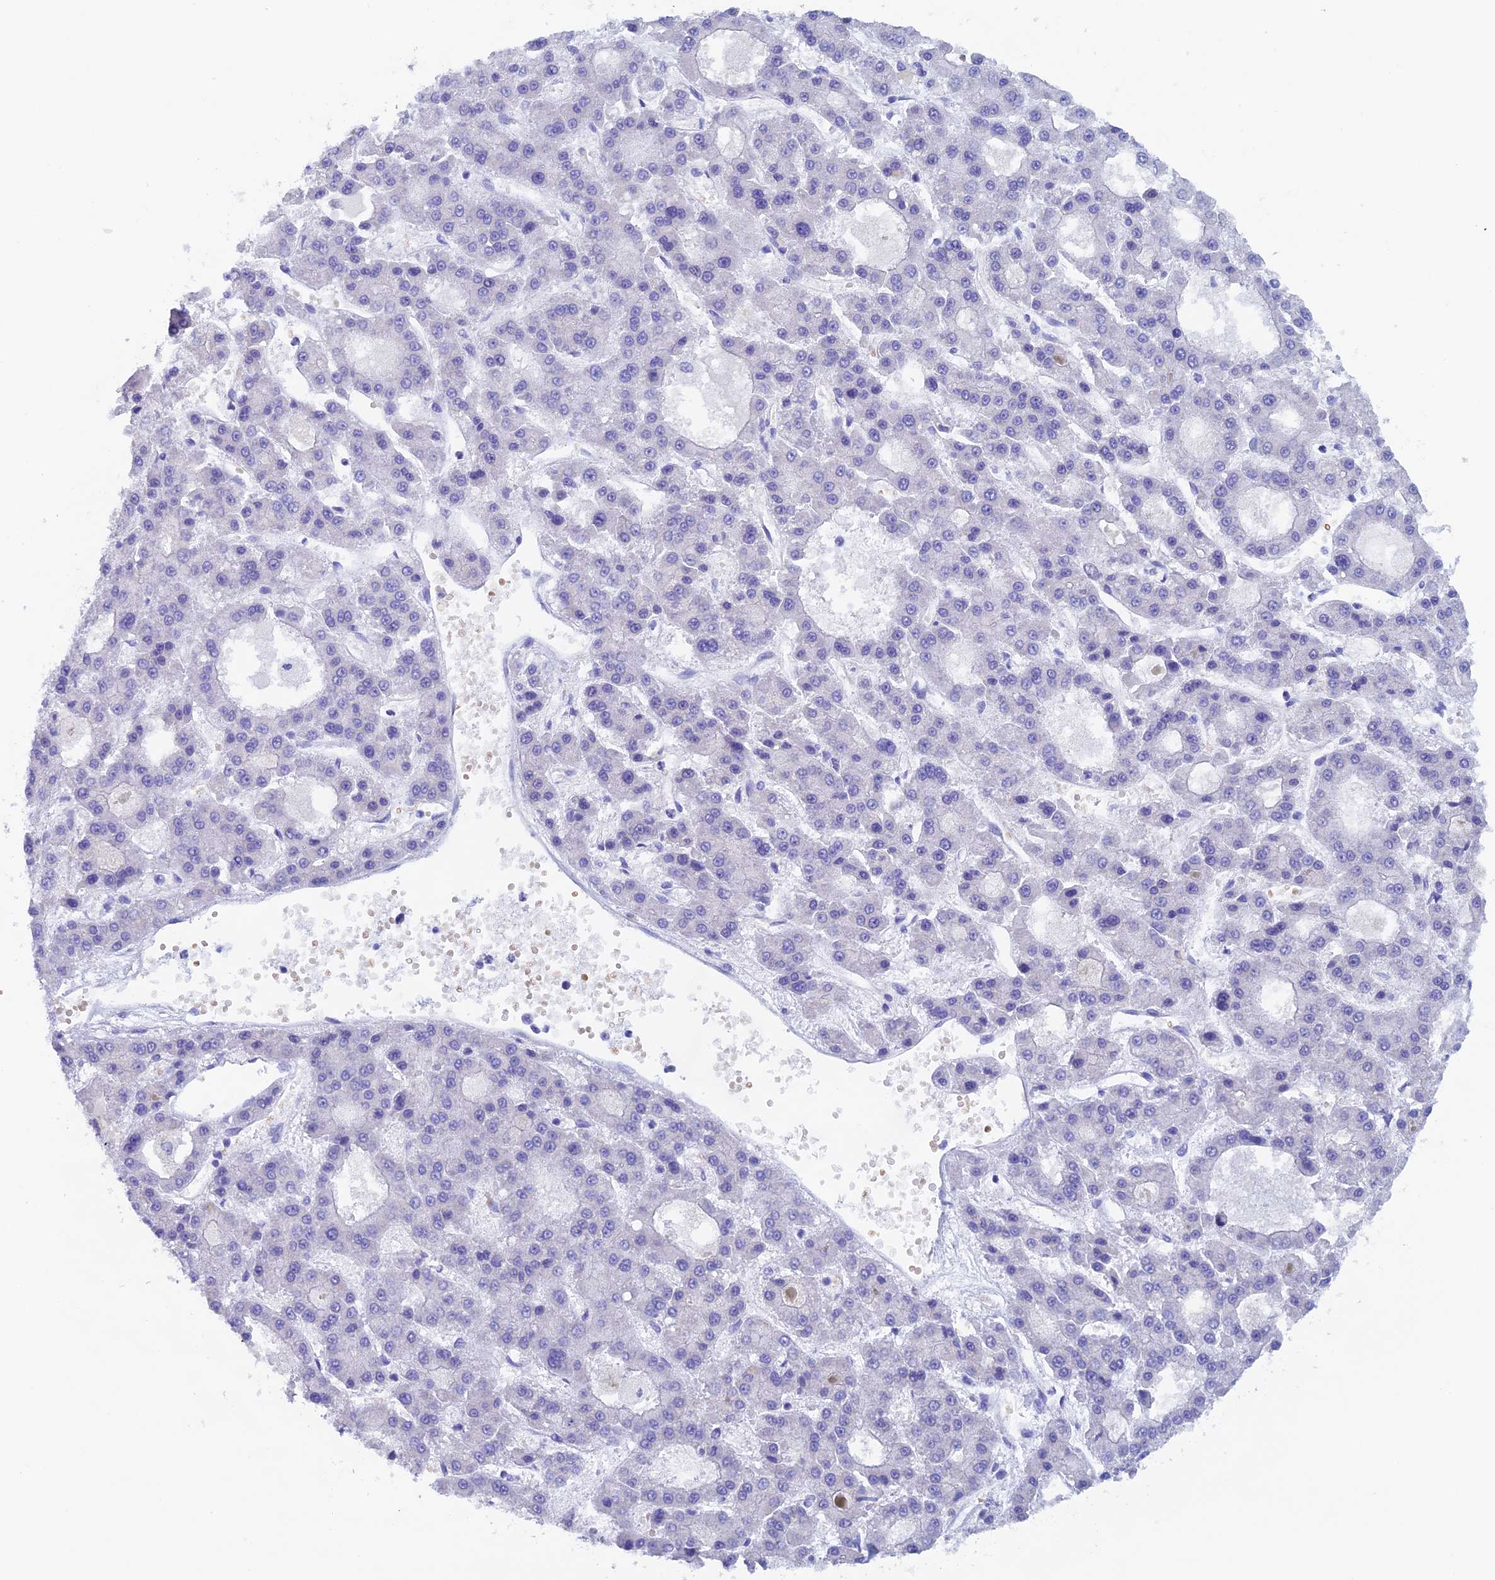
{"staining": {"intensity": "negative", "quantity": "none", "location": "none"}, "tissue": "liver cancer", "cell_type": "Tumor cells", "image_type": "cancer", "snomed": [{"axis": "morphology", "description": "Carcinoma, Hepatocellular, NOS"}, {"axis": "topography", "description": "Liver"}], "caption": "This is an immunohistochemistry image of liver cancer. There is no positivity in tumor cells.", "gene": "PSMC3IP", "patient": {"sex": "male", "age": 70}}